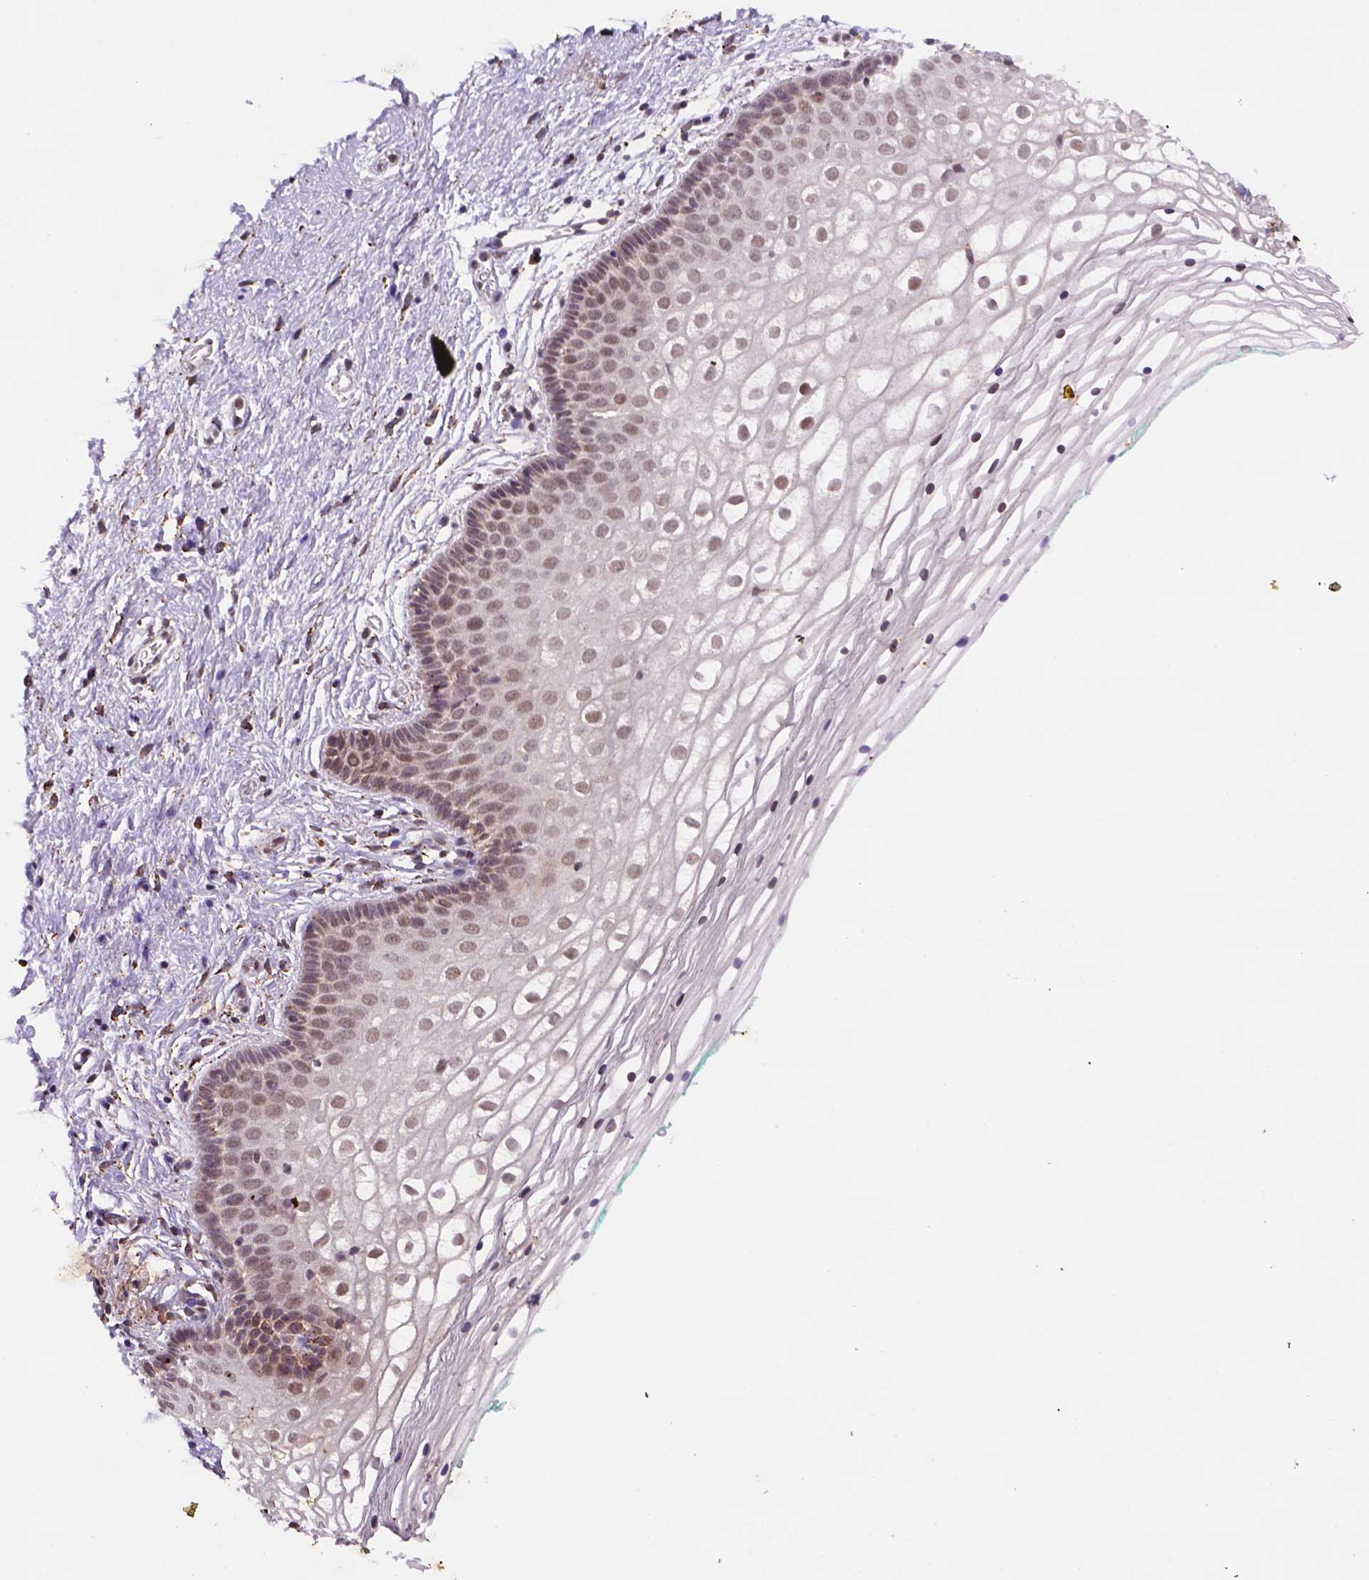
{"staining": {"intensity": "strong", "quantity": "<25%", "location": "cytoplasmic/membranous"}, "tissue": "vagina", "cell_type": "Squamous epithelial cells", "image_type": "normal", "snomed": [{"axis": "morphology", "description": "Normal tissue, NOS"}, {"axis": "topography", "description": "Vagina"}], "caption": "This is an image of immunohistochemistry staining of unremarkable vagina, which shows strong positivity in the cytoplasmic/membranous of squamous epithelial cells.", "gene": "FZD7", "patient": {"sex": "female", "age": 36}}